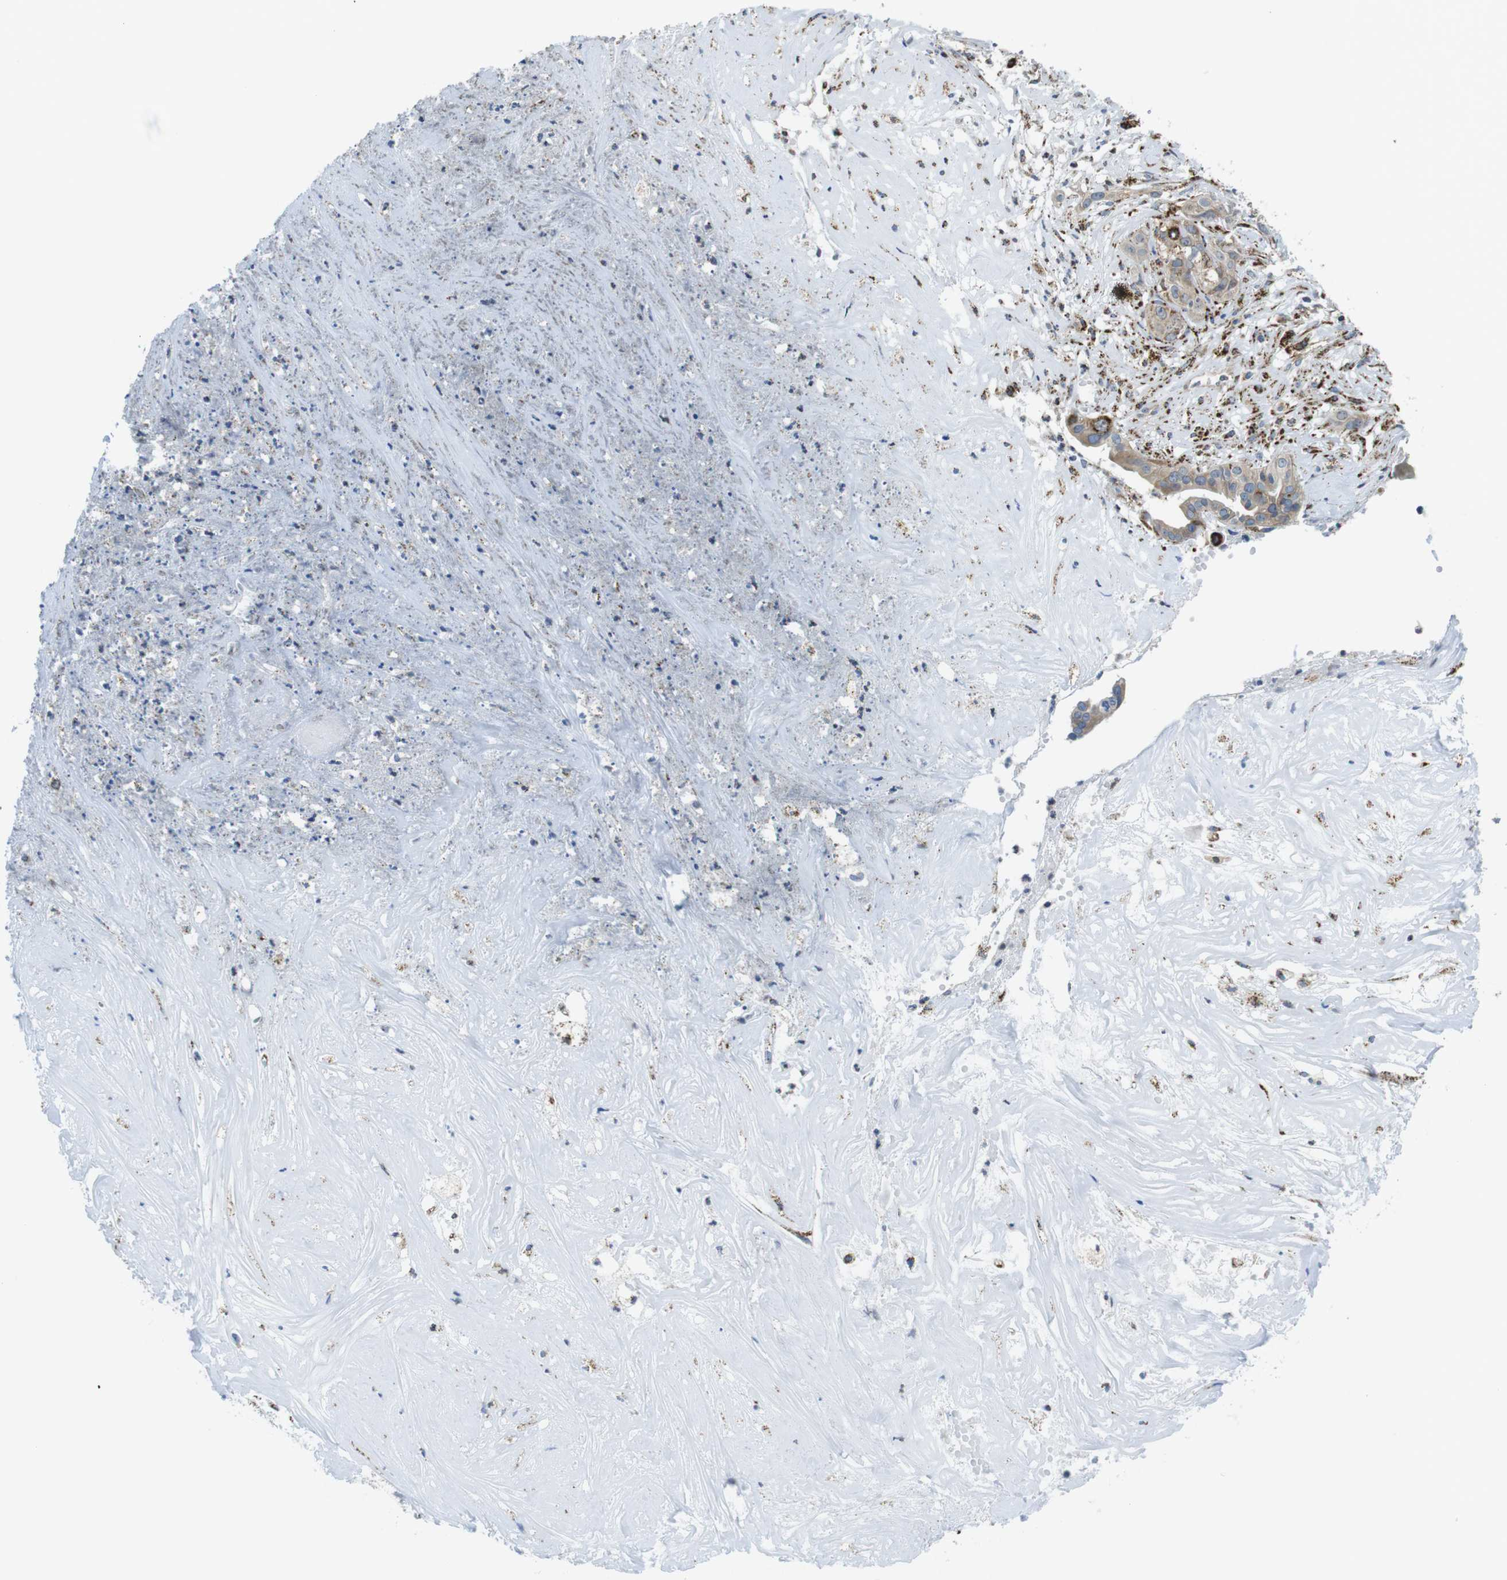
{"staining": {"intensity": "weak", "quantity": ">75%", "location": "cytoplasmic/membranous"}, "tissue": "liver cancer", "cell_type": "Tumor cells", "image_type": "cancer", "snomed": [{"axis": "morphology", "description": "Cholangiocarcinoma"}, {"axis": "topography", "description": "Liver"}], "caption": "Weak cytoplasmic/membranous expression is seen in about >75% of tumor cells in liver cancer (cholangiocarcinoma).", "gene": "KCNE3", "patient": {"sex": "female", "age": 61}}